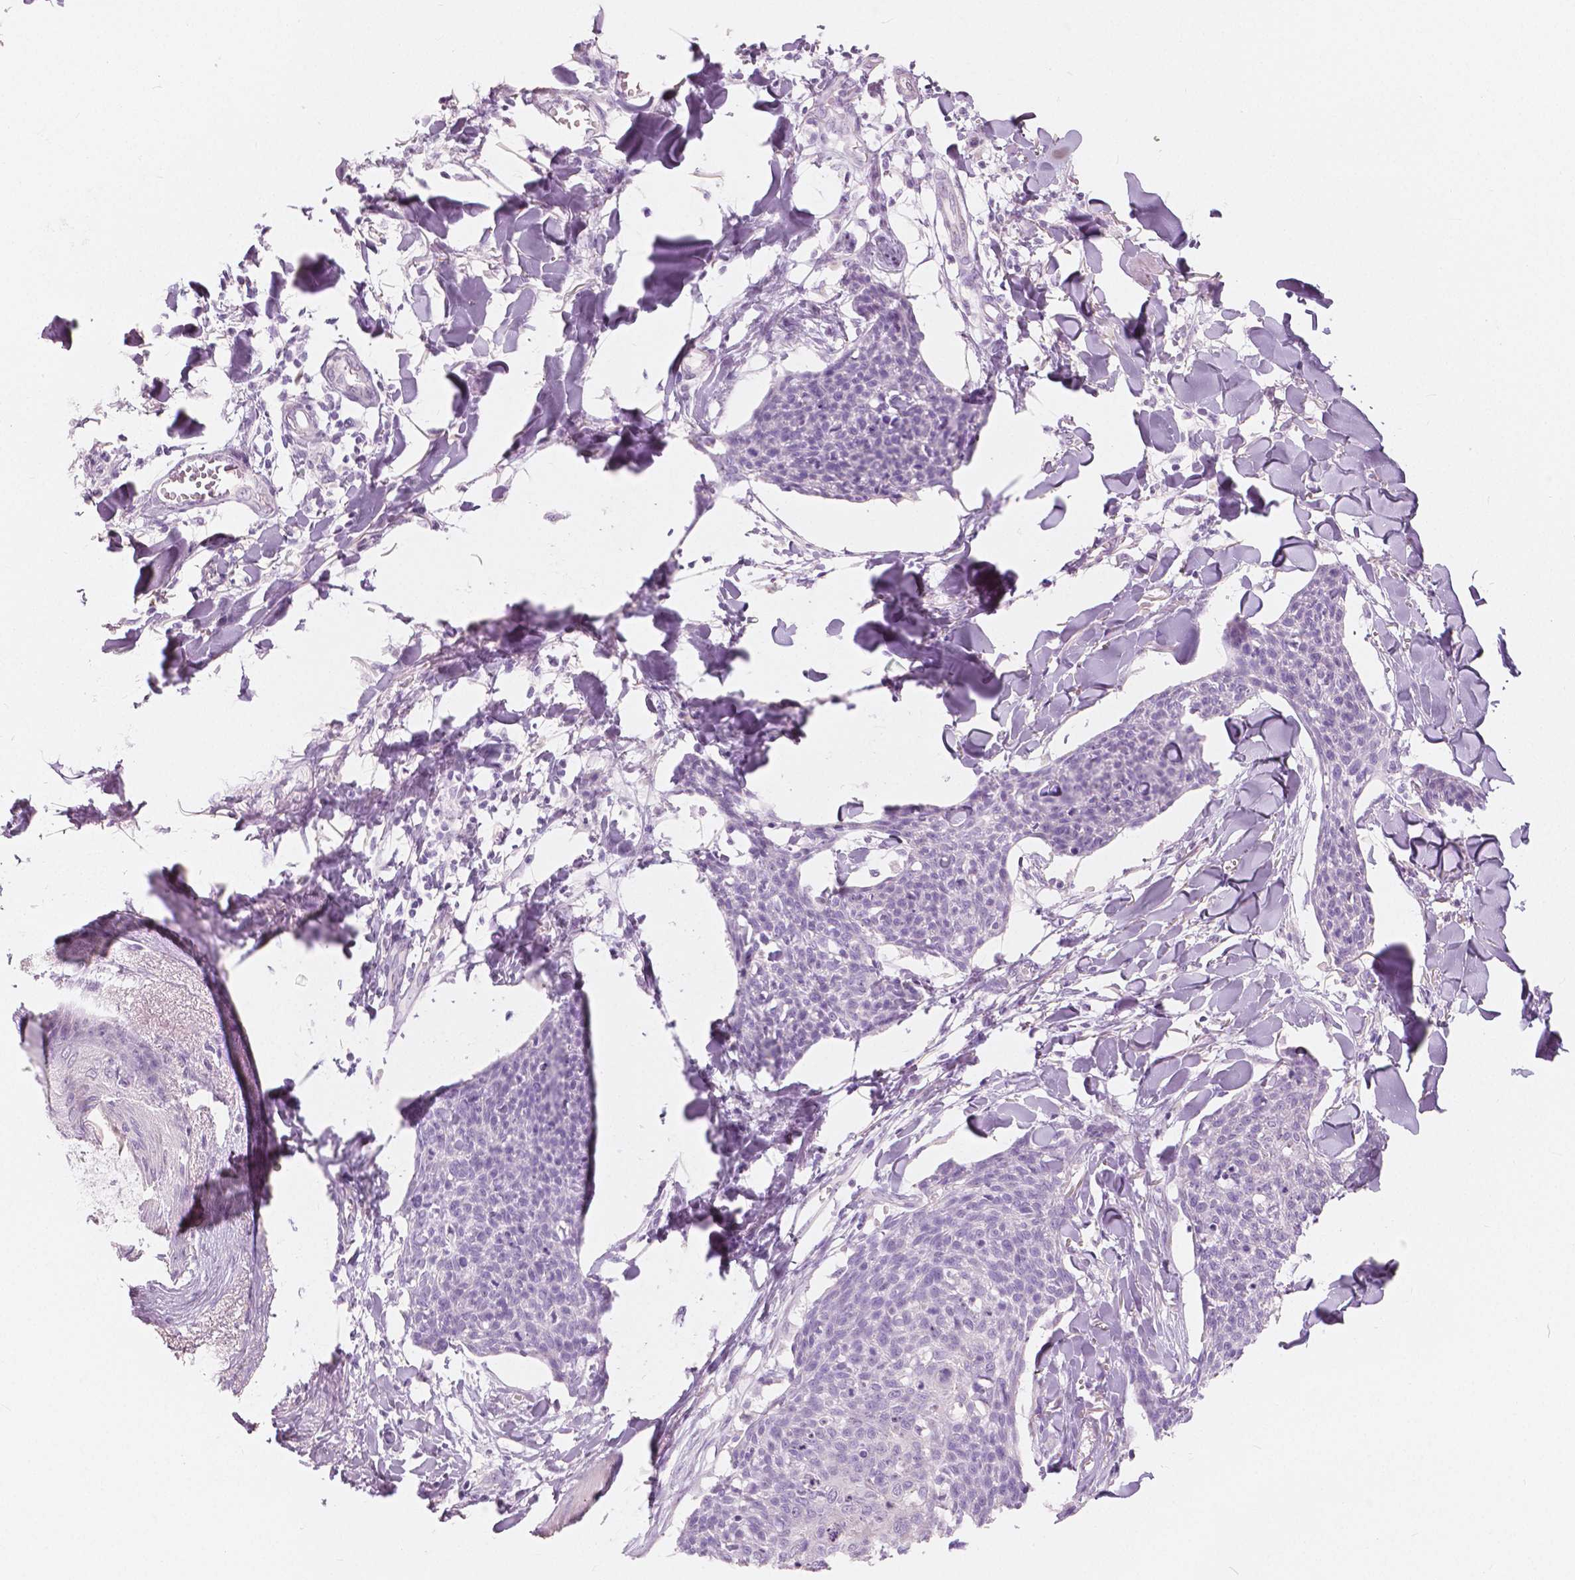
{"staining": {"intensity": "negative", "quantity": "none", "location": "none"}, "tissue": "skin cancer", "cell_type": "Tumor cells", "image_type": "cancer", "snomed": [{"axis": "morphology", "description": "Squamous cell carcinoma, NOS"}, {"axis": "topography", "description": "Skin"}, {"axis": "topography", "description": "Vulva"}], "caption": "Tumor cells show no significant staining in skin cancer.", "gene": "A4GNT", "patient": {"sex": "female", "age": 75}}